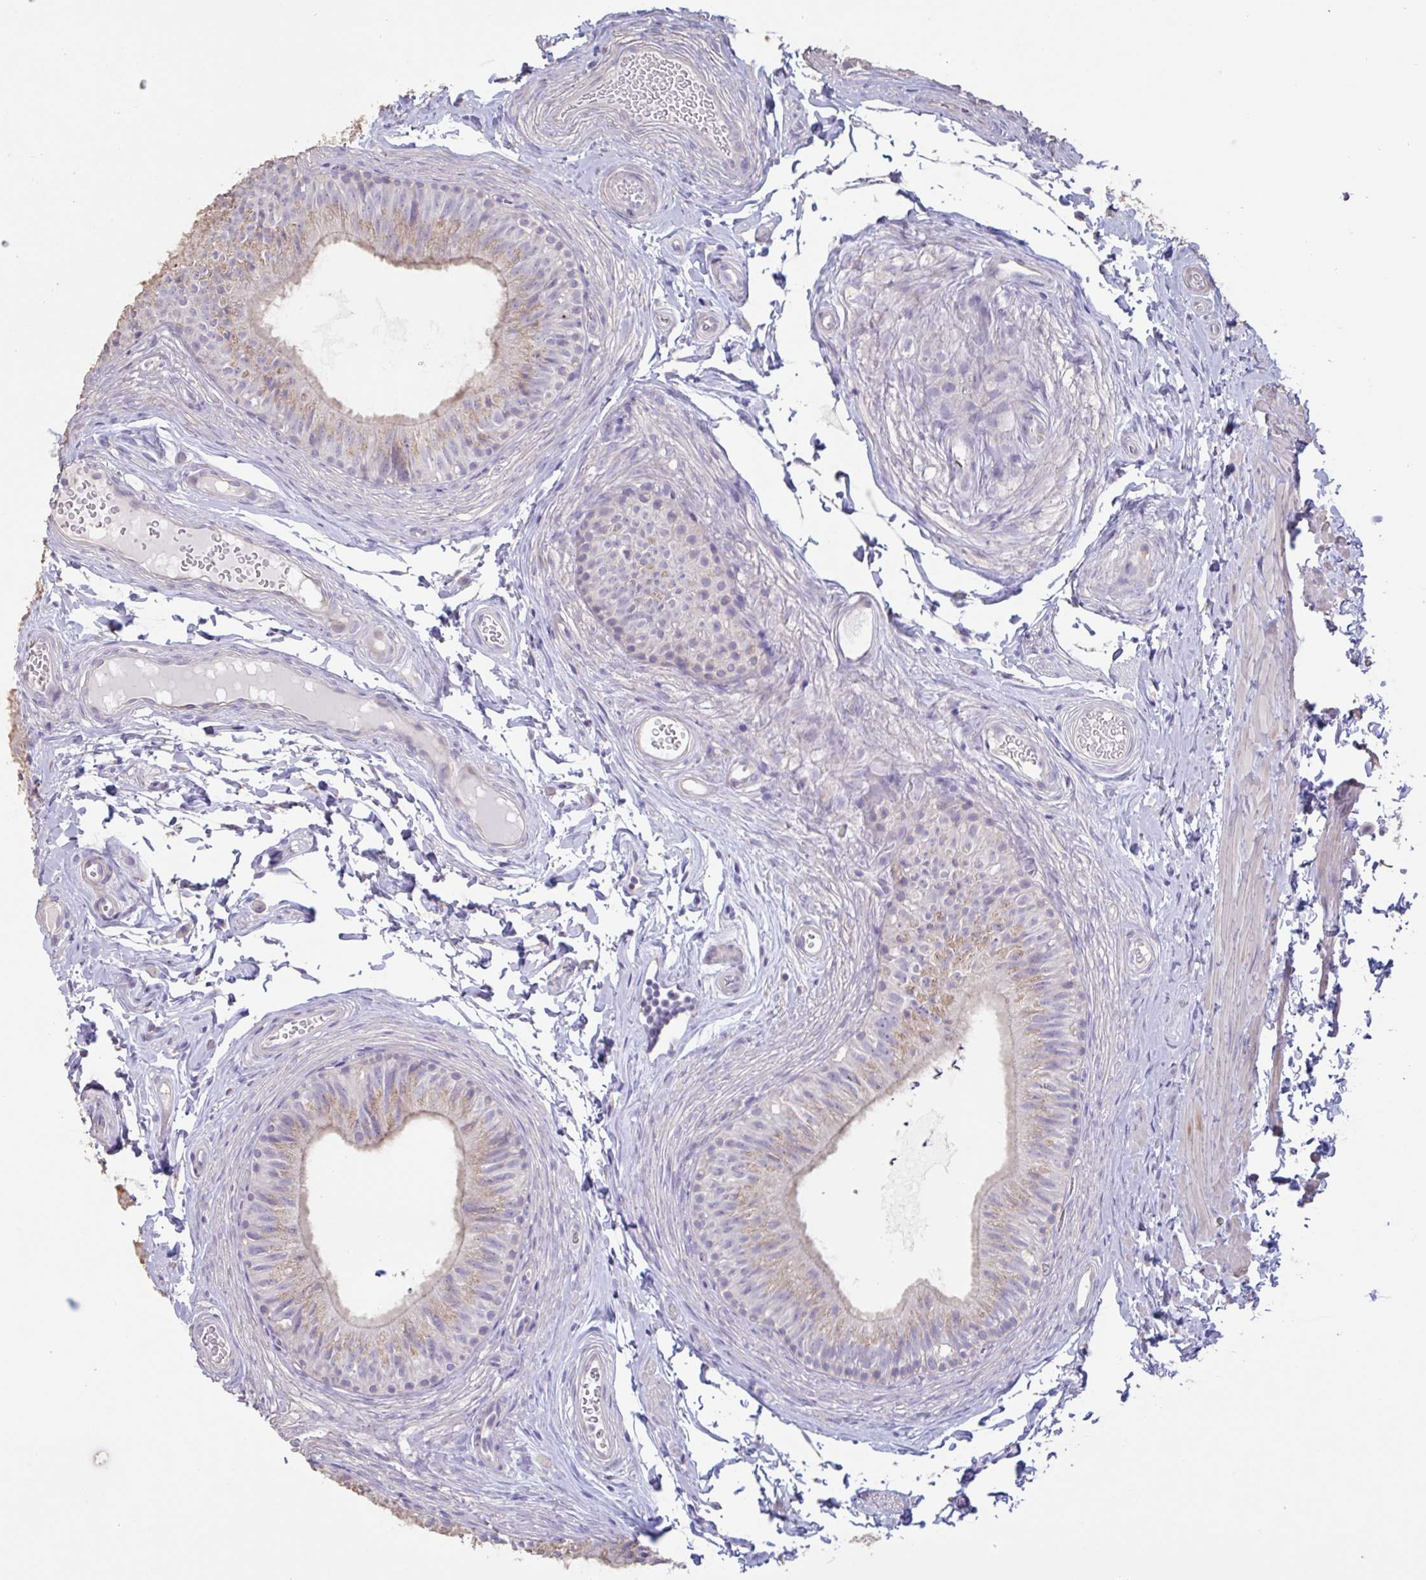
{"staining": {"intensity": "weak", "quantity": "25%-75%", "location": "cytoplasmic/membranous"}, "tissue": "epididymis", "cell_type": "Glandular cells", "image_type": "normal", "snomed": [{"axis": "morphology", "description": "Normal tissue, NOS"}, {"axis": "topography", "description": "Epididymis, spermatic cord, NOS"}, {"axis": "topography", "description": "Epididymis"}, {"axis": "topography", "description": "Peripheral nerve tissue"}], "caption": "This micrograph shows benign epididymis stained with immunohistochemistry to label a protein in brown. The cytoplasmic/membranous of glandular cells show weak positivity for the protein. Nuclei are counter-stained blue.", "gene": "CHMP5", "patient": {"sex": "male", "age": 29}}